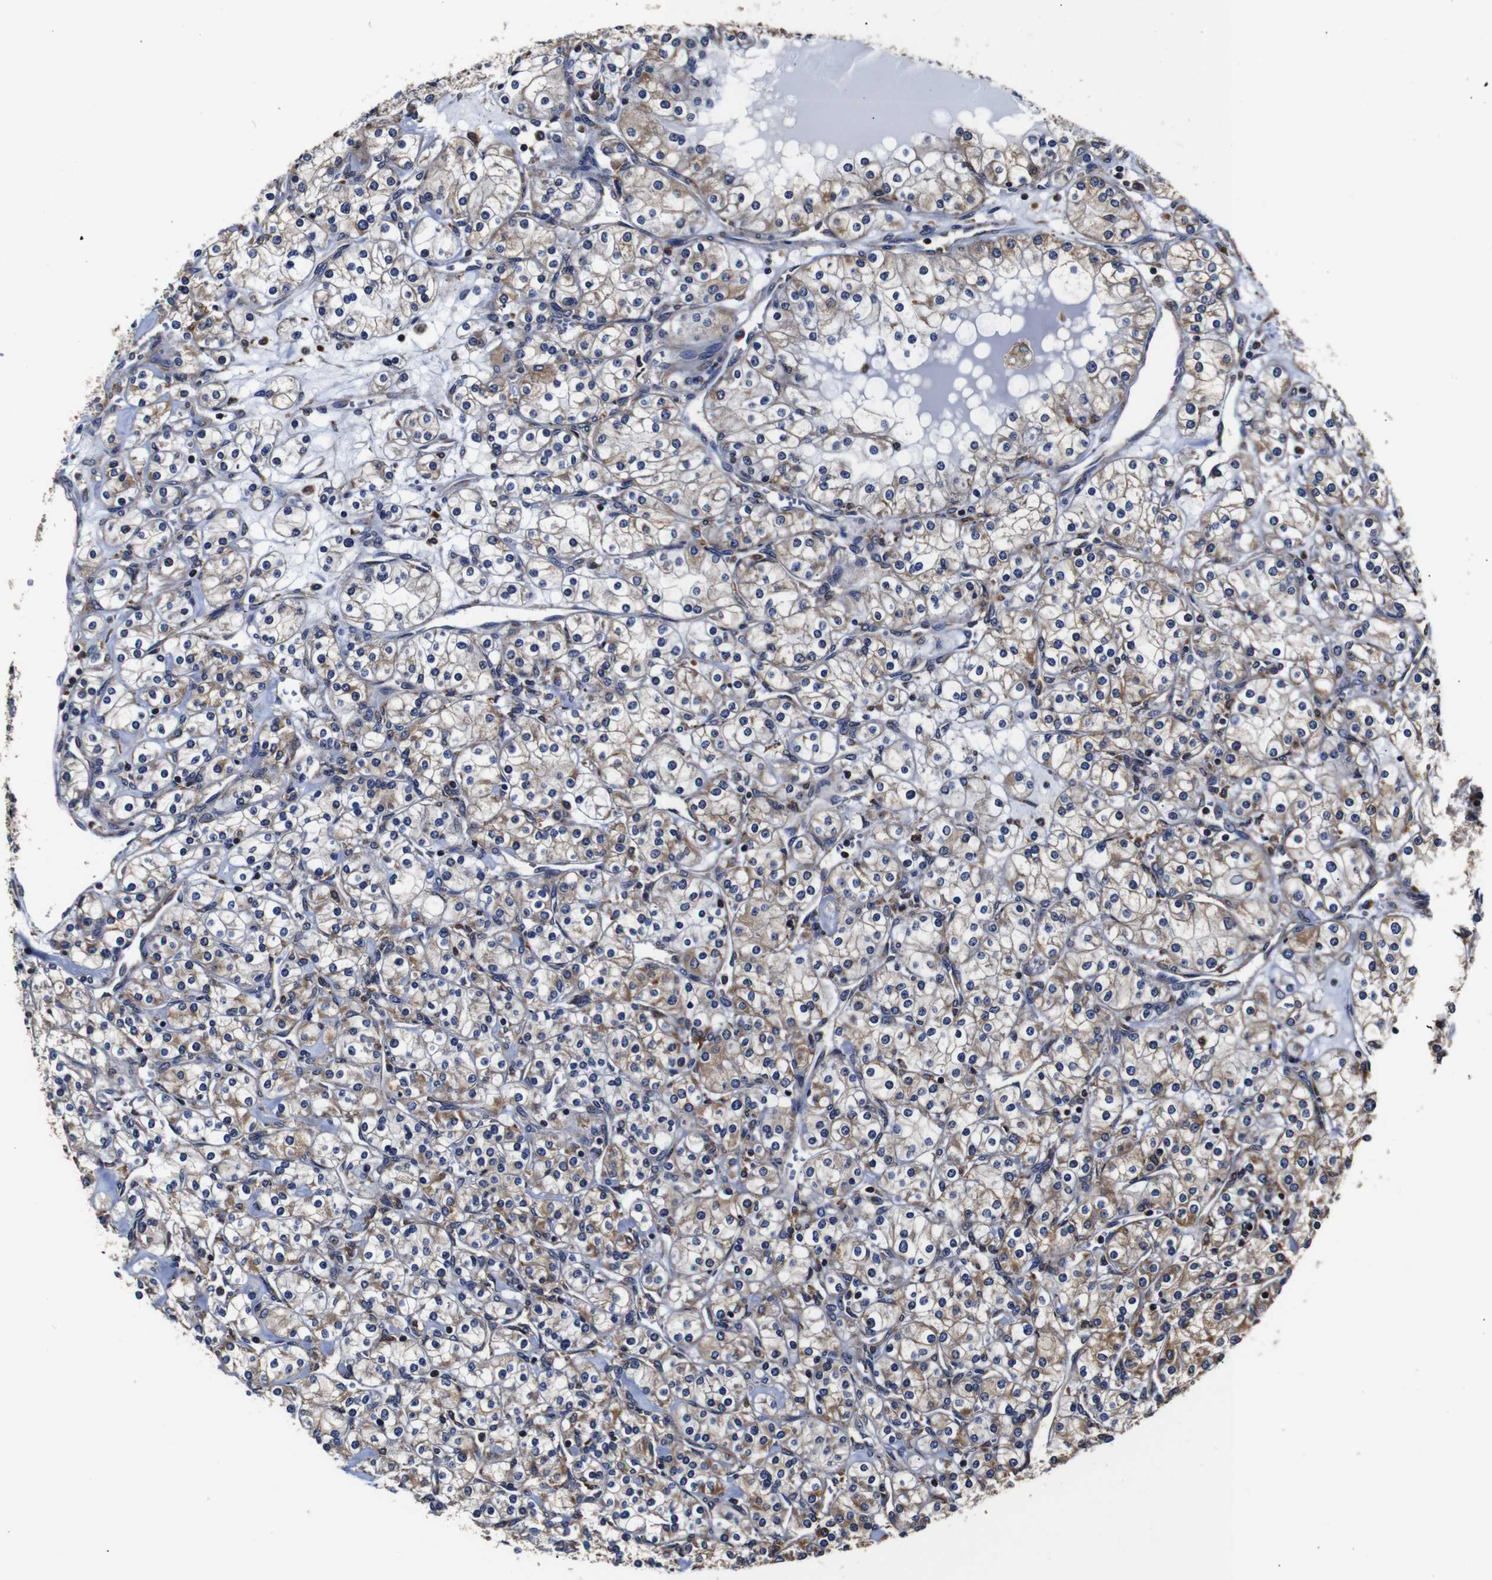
{"staining": {"intensity": "moderate", "quantity": ">75%", "location": "cytoplasmic/membranous"}, "tissue": "renal cancer", "cell_type": "Tumor cells", "image_type": "cancer", "snomed": [{"axis": "morphology", "description": "Adenocarcinoma, NOS"}, {"axis": "topography", "description": "Kidney"}], "caption": "Immunohistochemistry (IHC) photomicrograph of neoplastic tissue: adenocarcinoma (renal) stained using immunohistochemistry (IHC) demonstrates medium levels of moderate protein expression localized specifically in the cytoplasmic/membranous of tumor cells, appearing as a cytoplasmic/membranous brown color.", "gene": "PPIB", "patient": {"sex": "male", "age": 77}}